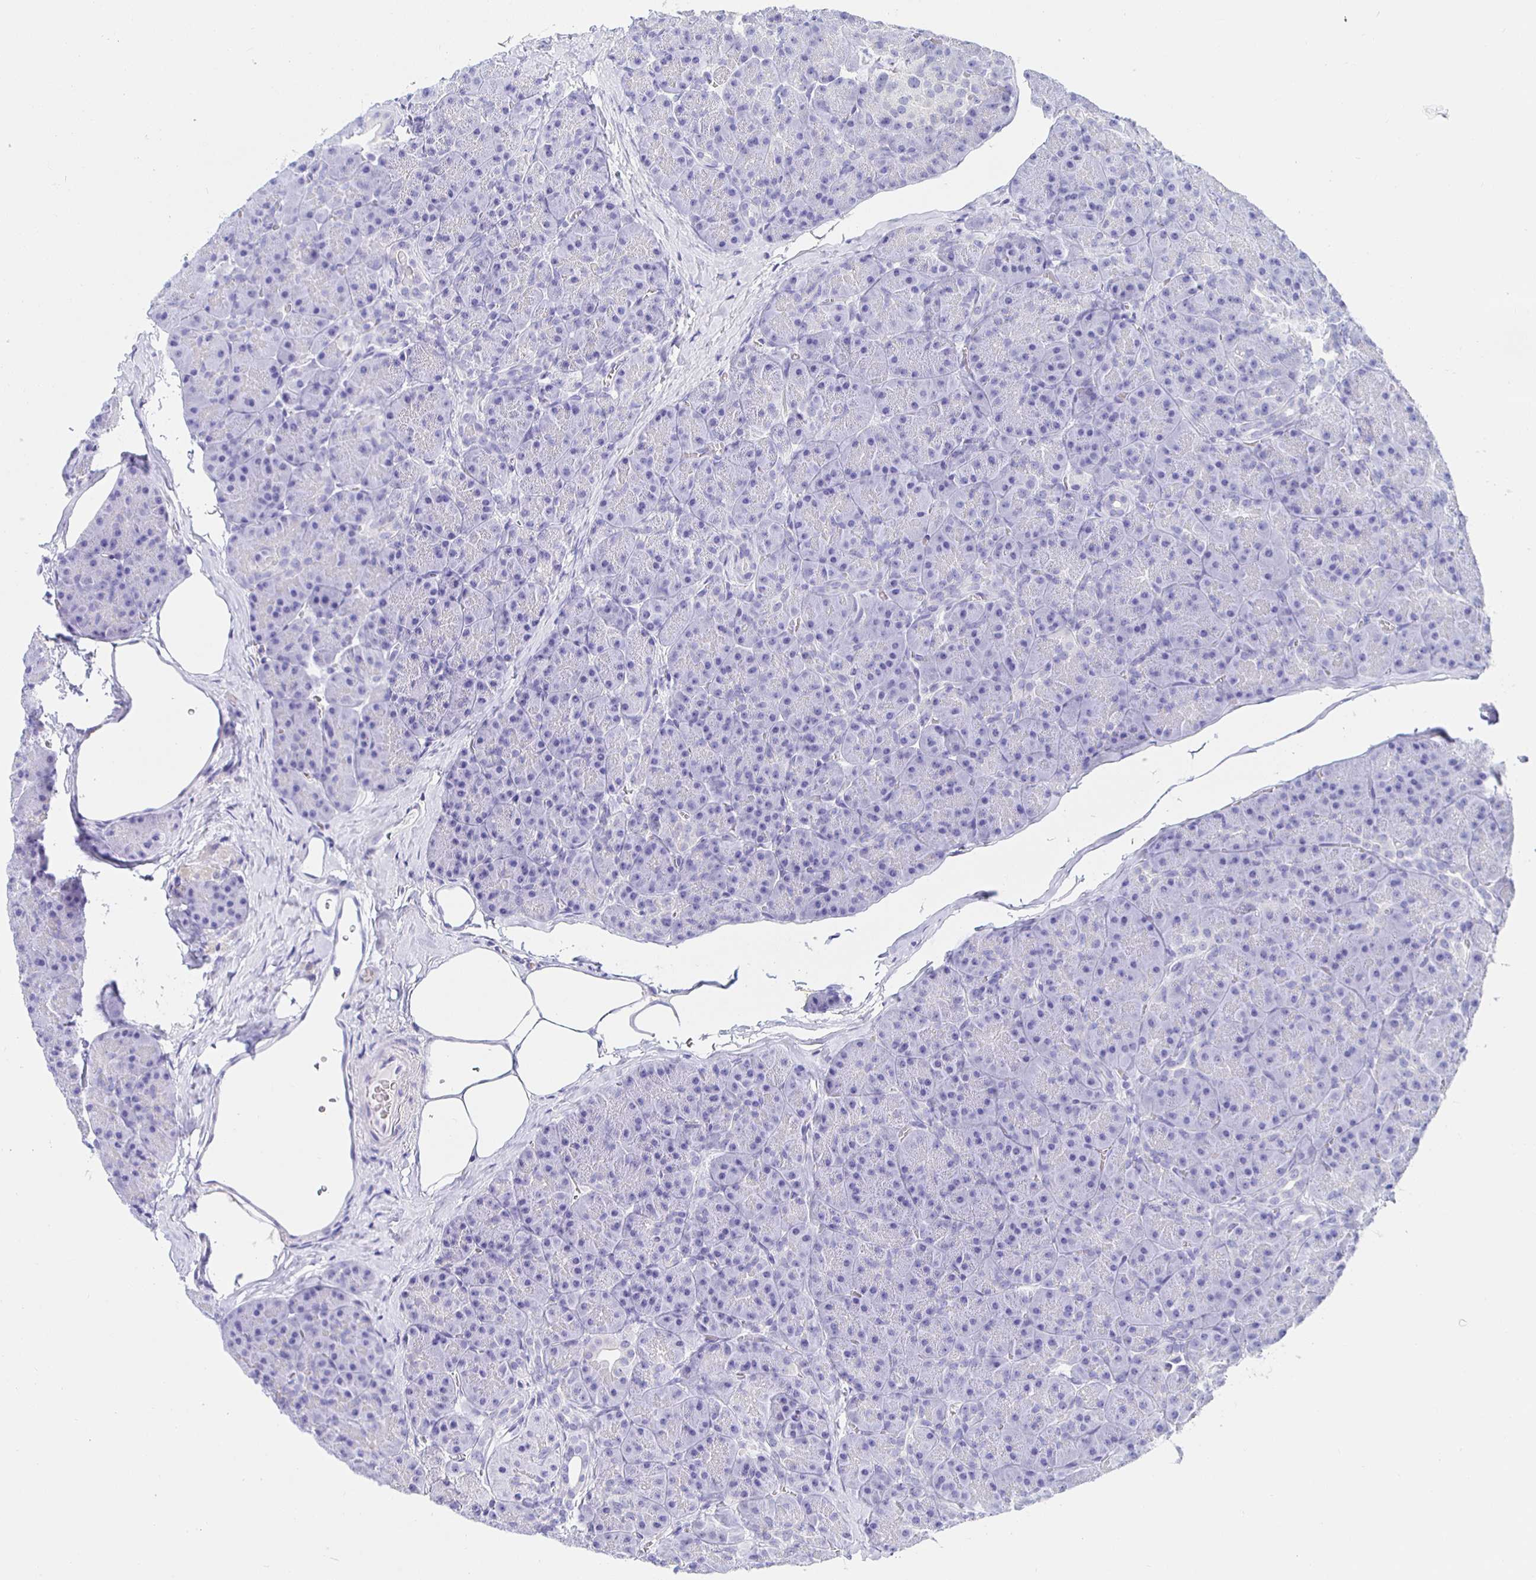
{"staining": {"intensity": "negative", "quantity": "none", "location": "none"}, "tissue": "pancreas", "cell_type": "Exocrine glandular cells", "image_type": "normal", "snomed": [{"axis": "morphology", "description": "Normal tissue, NOS"}, {"axis": "topography", "description": "Pancreas"}], "caption": "This is an immunohistochemistry (IHC) photomicrograph of benign pancreas. There is no expression in exocrine glandular cells.", "gene": "HSPA4L", "patient": {"sex": "male", "age": 57}}